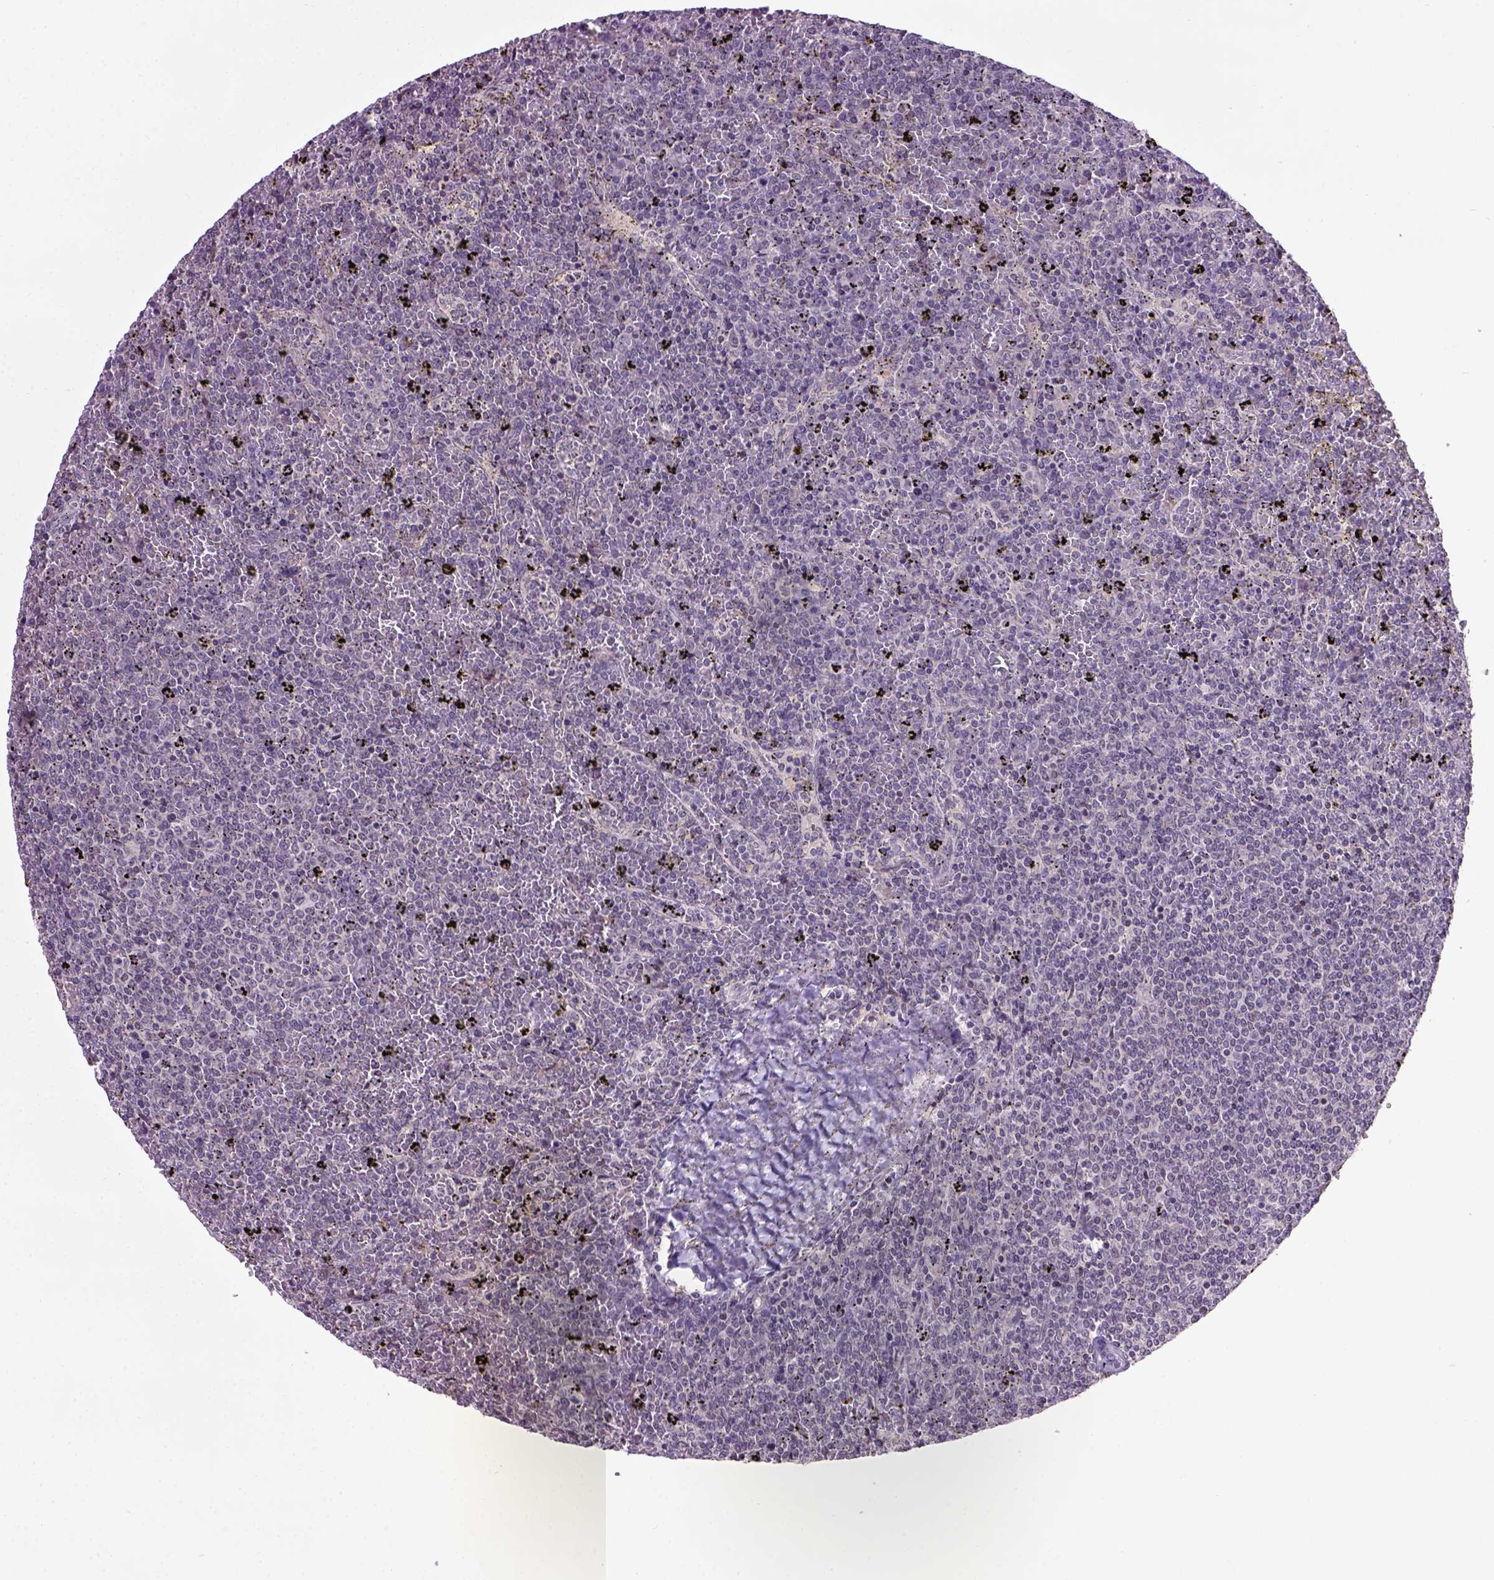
{"staining": {"intensity": "negative", "quantity": "none", "location": "none"}, "tissue": "lymphoma", "cell_type": "Tumor cells", "image_type": "cancer", "snomed": [{"axis": "morphology", "description": "Malignant lymphoma, non-Hodgkin's type, Low grade"}, {"axis": "topography", "description": "Spleen"}], "caption": "Tumor cells are negative for protein expression in human lymphoma.", "gene": "RAB43", "patient": {"sex": "female", "age": 77}}